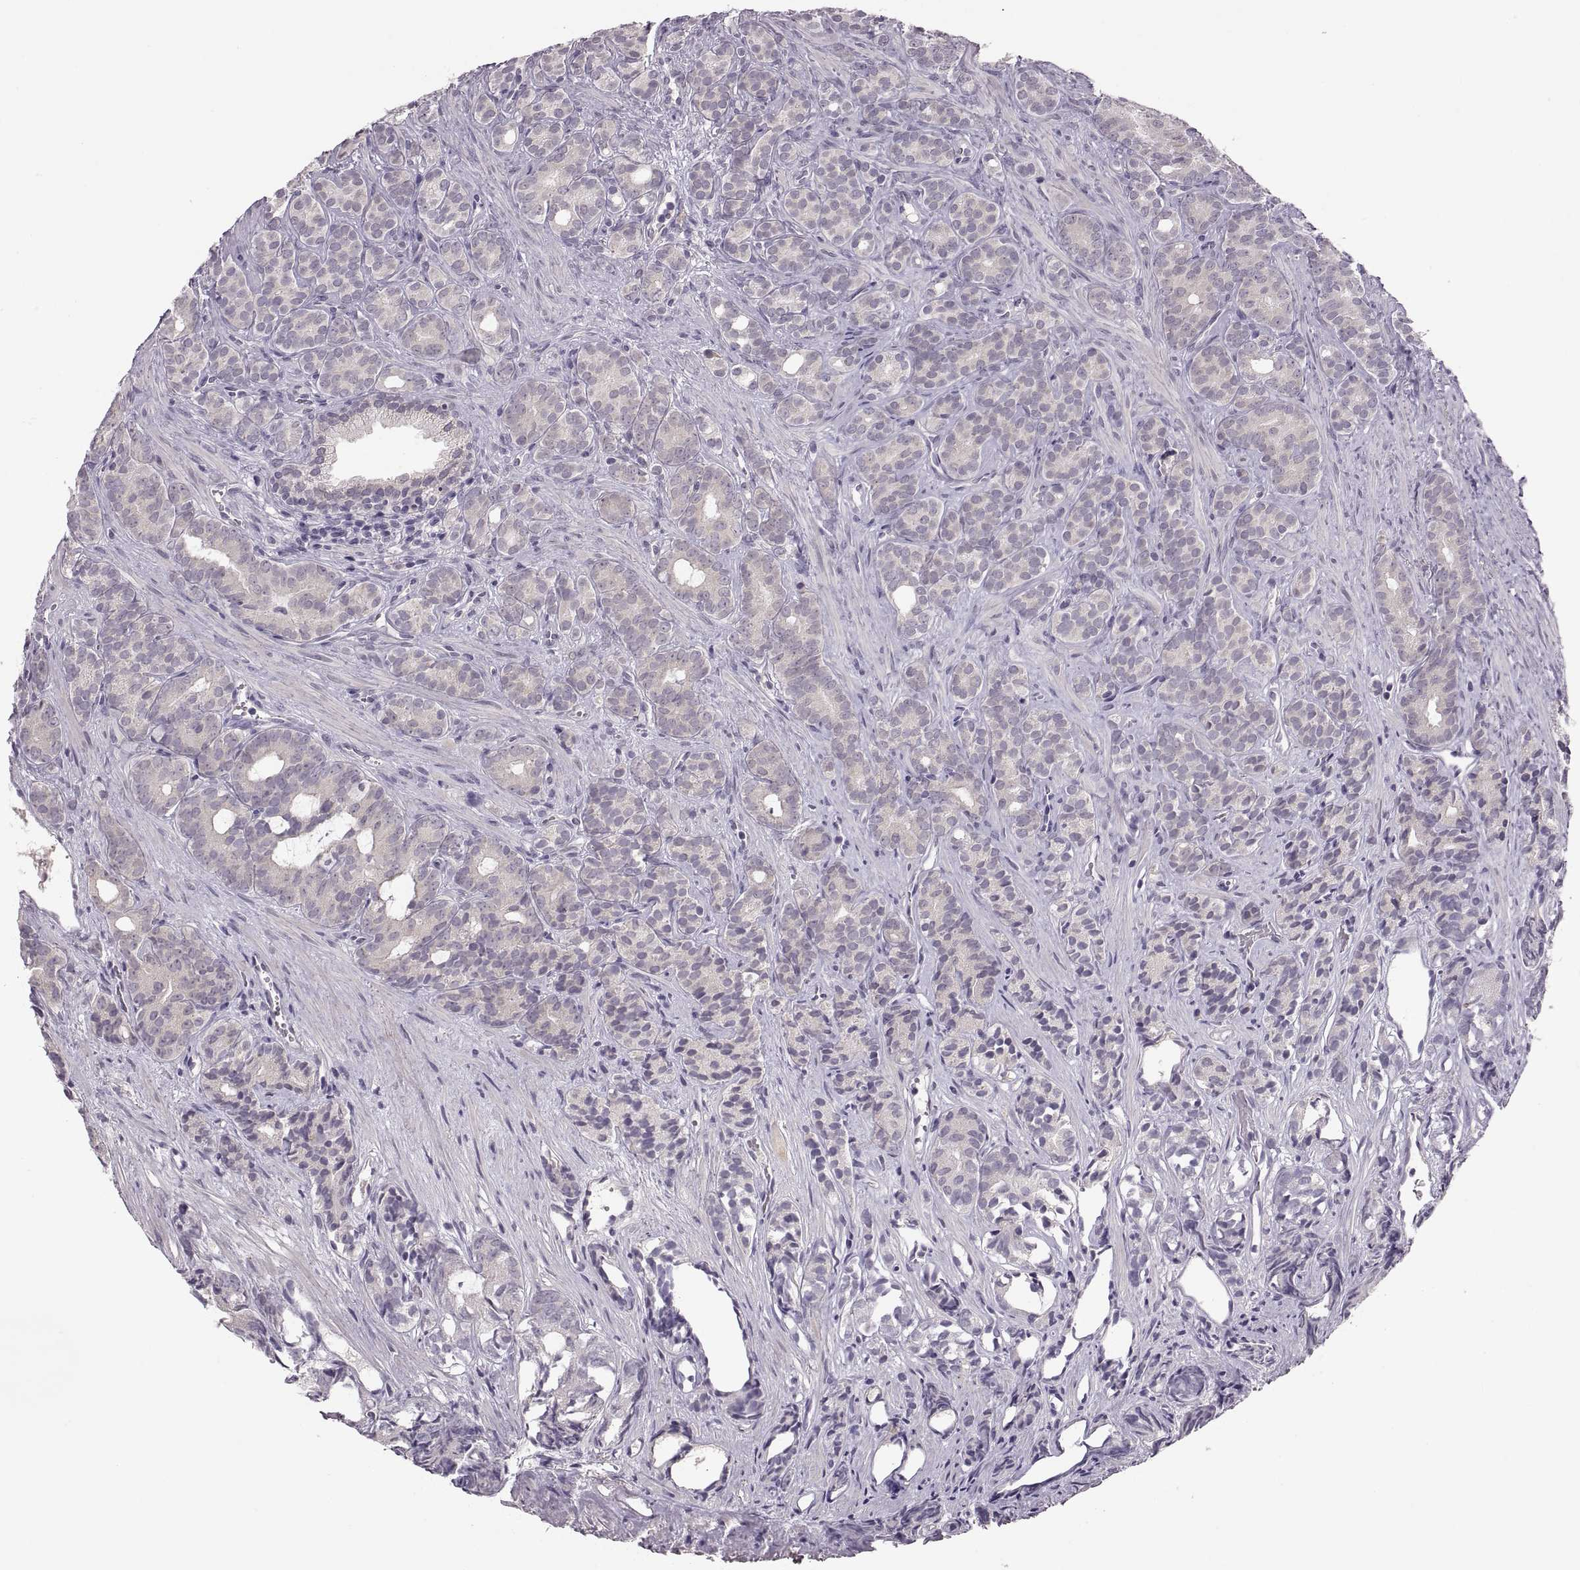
{"staining": {"intensity": "negative", "quantity": "none", "location": "none"}, "tissue": "prostate cancer", "cell_type": "Tumor cells", "image_type": "cancer", "snomed": [{"axis": "morphology", "description": "Adenocarcinoma, High grade"}, {"axis": "topography", "description": "Prostate"}], "caption": "Immunohistochemical staining of prostate cancer (adenocarcinoma (high-grade)) reveals no significant staining in tumor cells. The staining was performed using DAB (3,3'-diaminobenzidine) to visualize the protein expression in brown, while the nuclei were stained in blue with hematoxylin (Magnification: 20x).", "gene": "ADH6", "patient": {"sex": "male", "age": 84}}